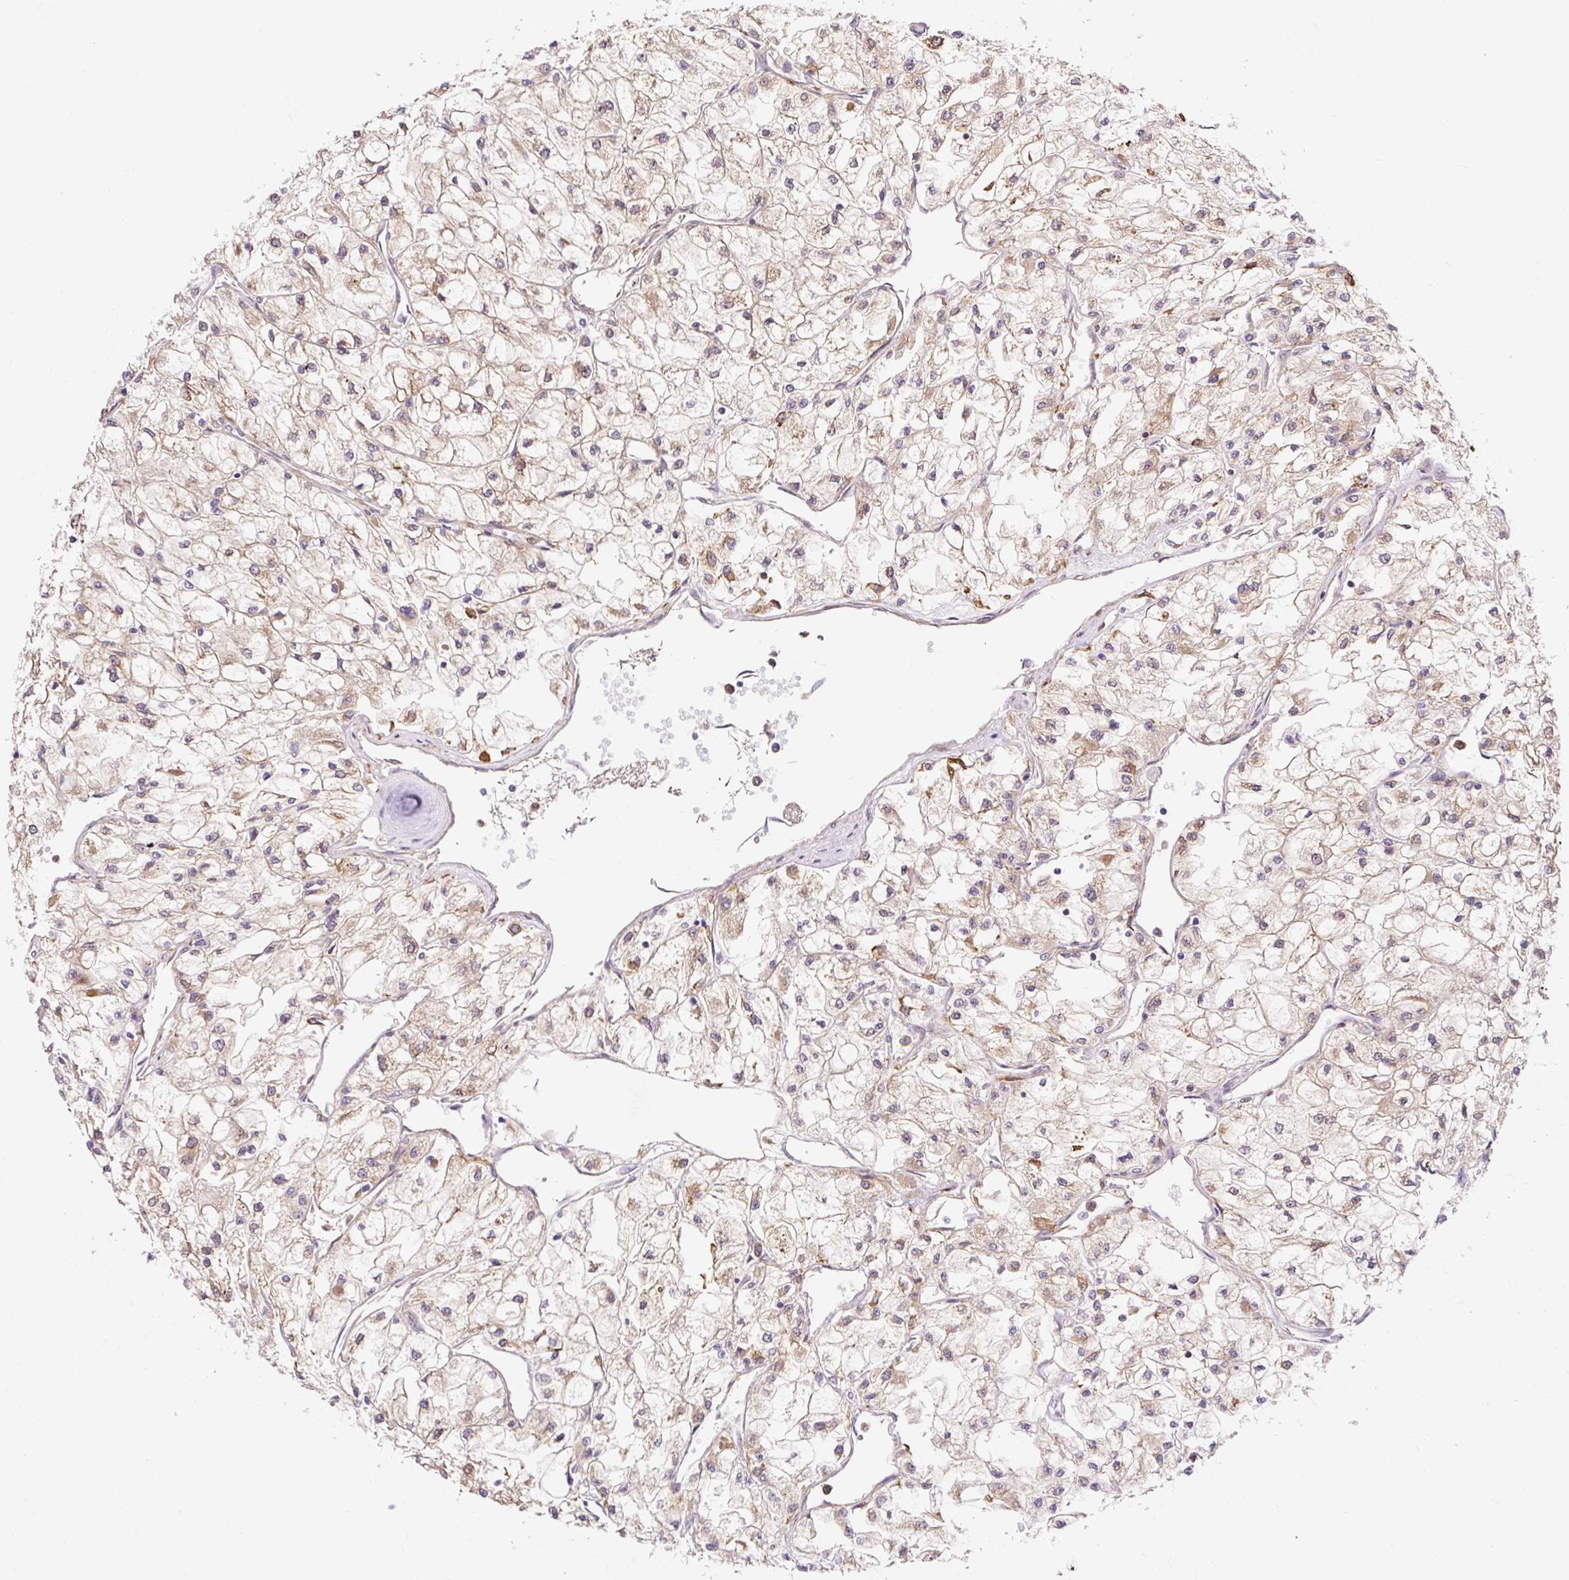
{"staining": {"intensity": "moderate", "quantity": ">75%", "location": "cytoplasmic/membranous"}, "tissue": "renal cancer", "cell_type": "Tumor cells", "image_type": "cancer", "snomed": [{"axis": "morphology", "description": "Adenocarcinoma, NOS"}, {"axis": "topography", "description": "Kidney"}], "caption": "Immunohistochemical staining of renal cancer (adenocarcinoma) demonstrates medium levels of moderate cytoplasmic/membranous staining in approximately >75% of tumor cells. The protein is stained brown, and the nuclei are stained in blue (DAB IHC with brightfield microscopy, high magnification).", "gene": "TRIAP1", "patient": {"sex": "male", "age": 80}}